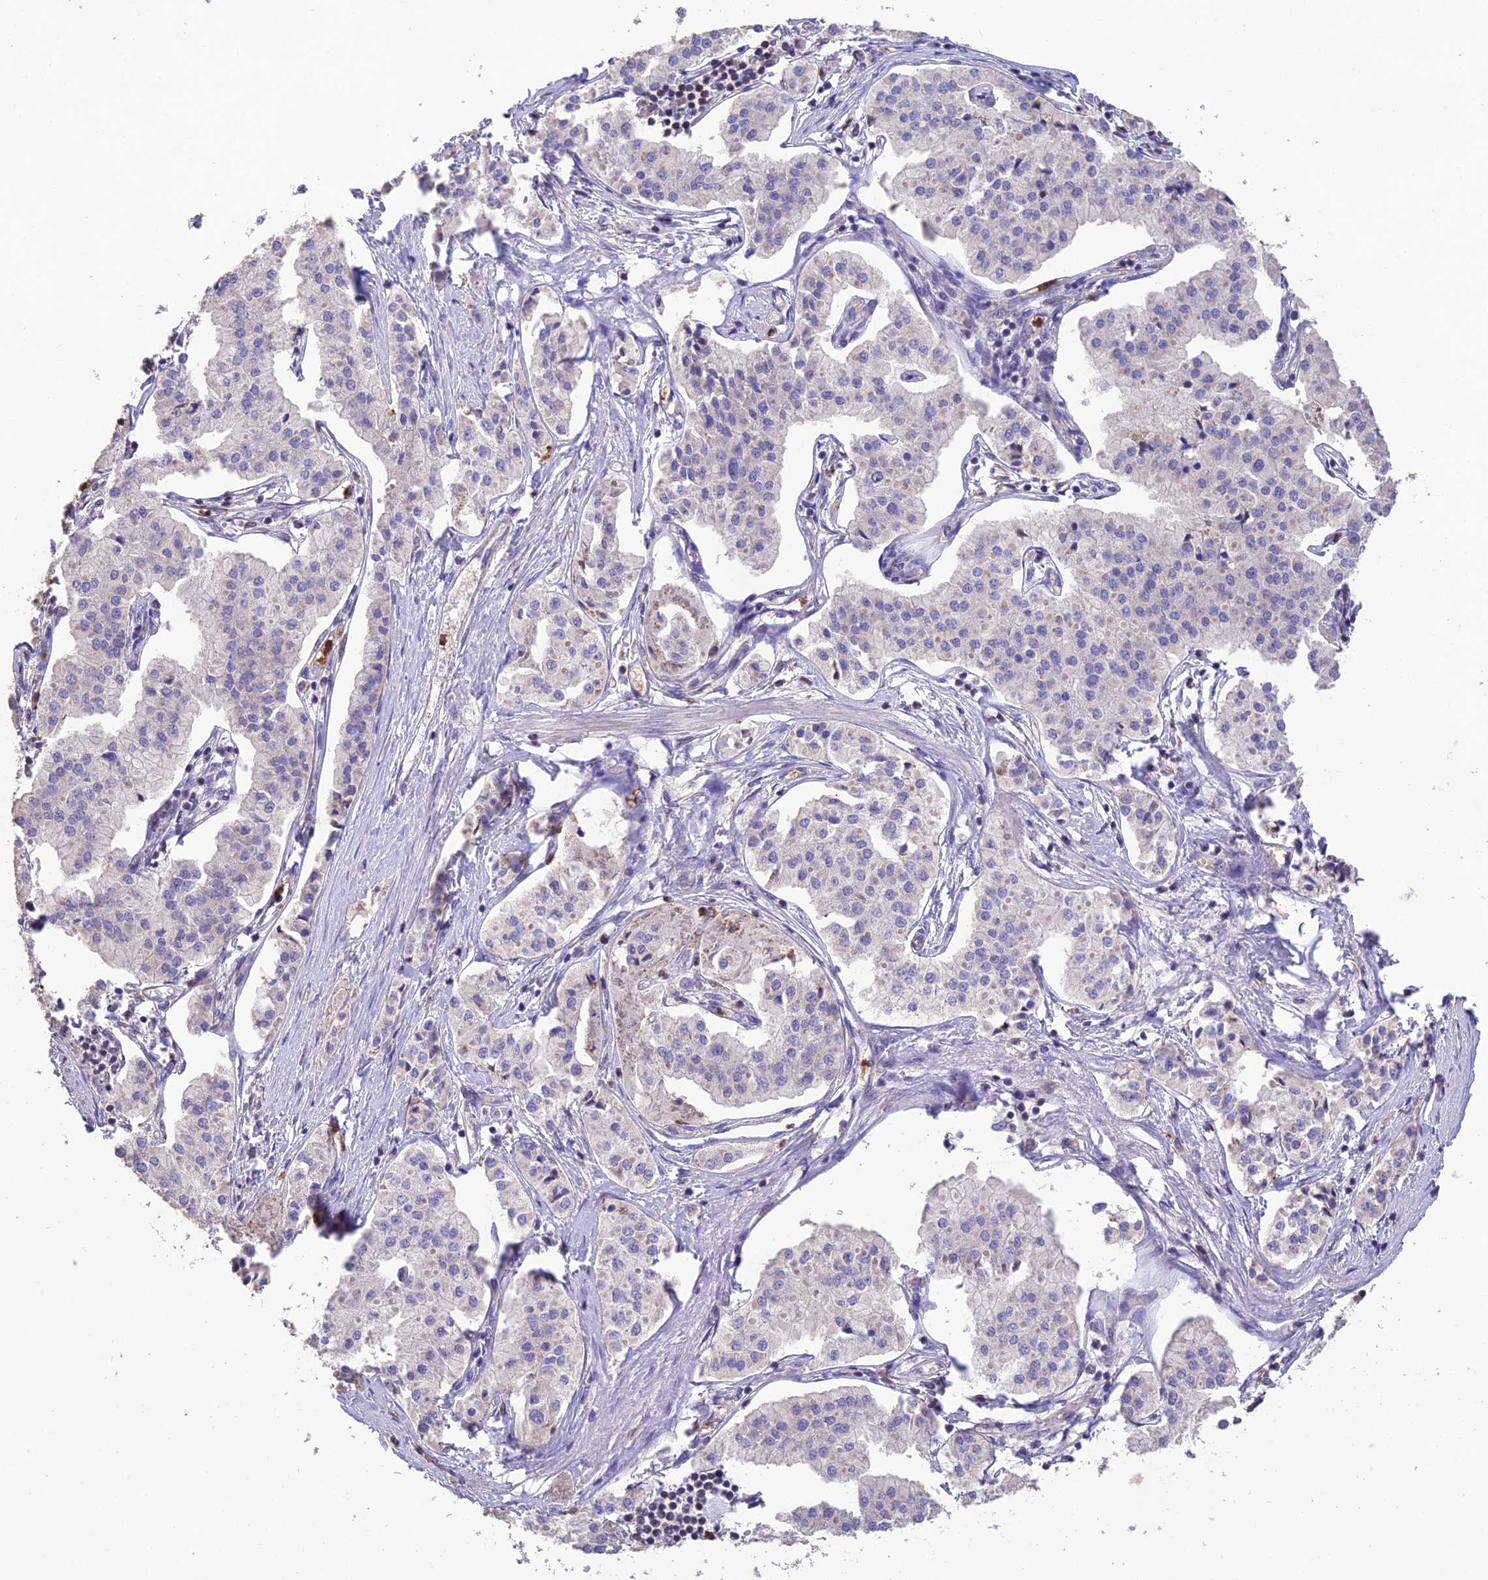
{"staining": {"intensity": "negative", "quantity": "none", "location": "none"}, "tissue": "pancreatic cancer", "cell_type": "Tumor cells", "image_type": "cancer", "snomed": [{"axis": "morphology", "description": "Adenocarcinoma, NOS"}, {"axis": "topography", "description": "Pancreas"}], "caption": "Immunohistochemistry (IHC) of adenocarcinoma (pancreatic) displays no positivity in tumor cells.", "gene": "PKHD1L1", "patient": {"sex": "female", "age": 50}}